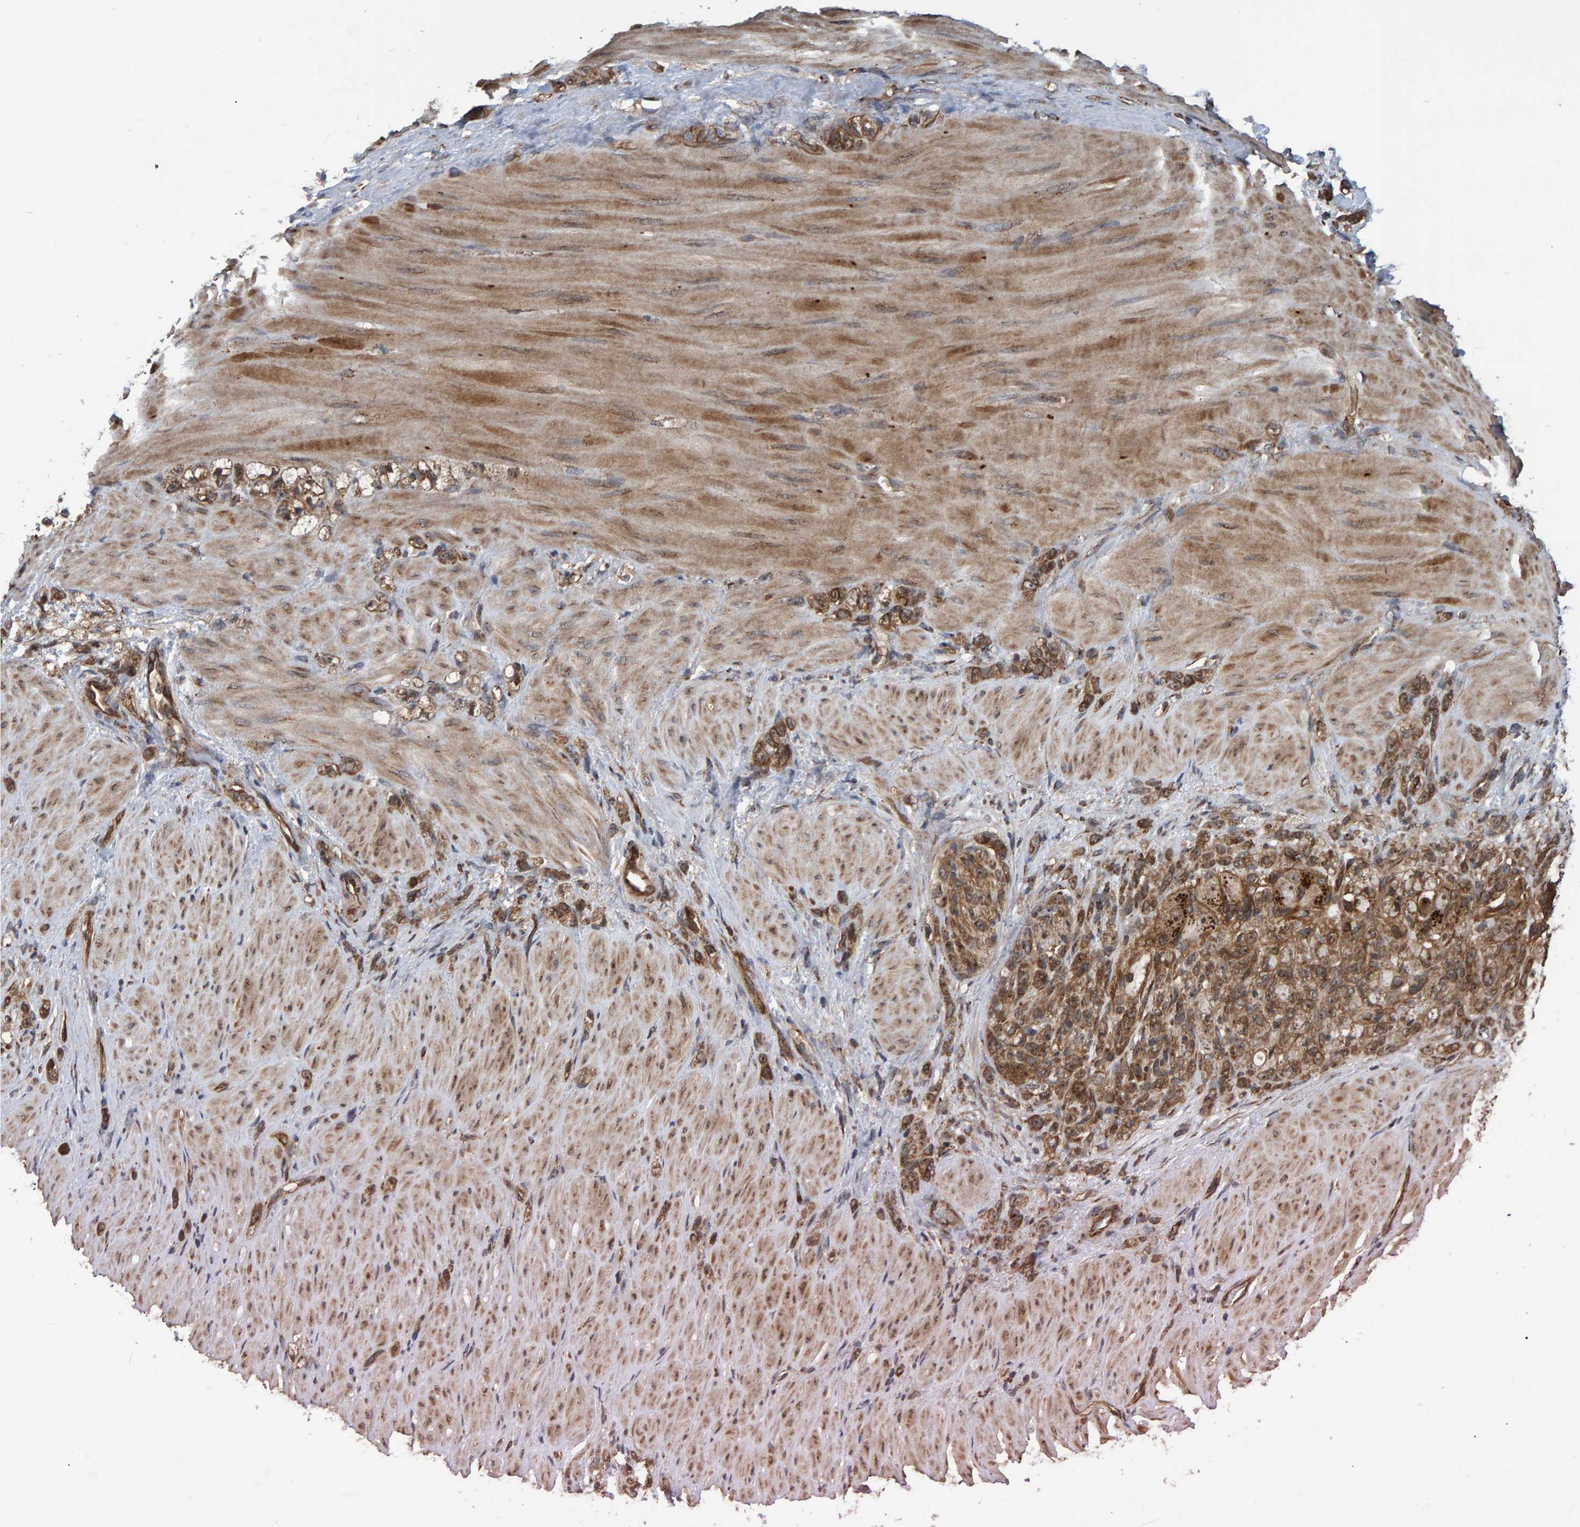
{"staining": {"intensity": "moderate", "quantity": ">75%", "location": "cytoplasmic/membranous,nuclear"}, "tissue": "stomach cancer", "cell_type": "Tumor cells", "image_type": "cancer", "snomed": [{"axis": "morphology", "description": "Normal tissue, NOS"}, {"axis": "morphology", "description": "Adenocarcinoma, NOS"}, {"axis": "topography", "description": "Stomach"}], "caption": "Immunohistochemical staining of human stomach cancer displays medium levels of moderate cytoplasmic/membranous and nuclear positivity in approximately >75% of tumor cells.", "gene": "TRIM68", "patient": {"sex": "male", "age": 82}}